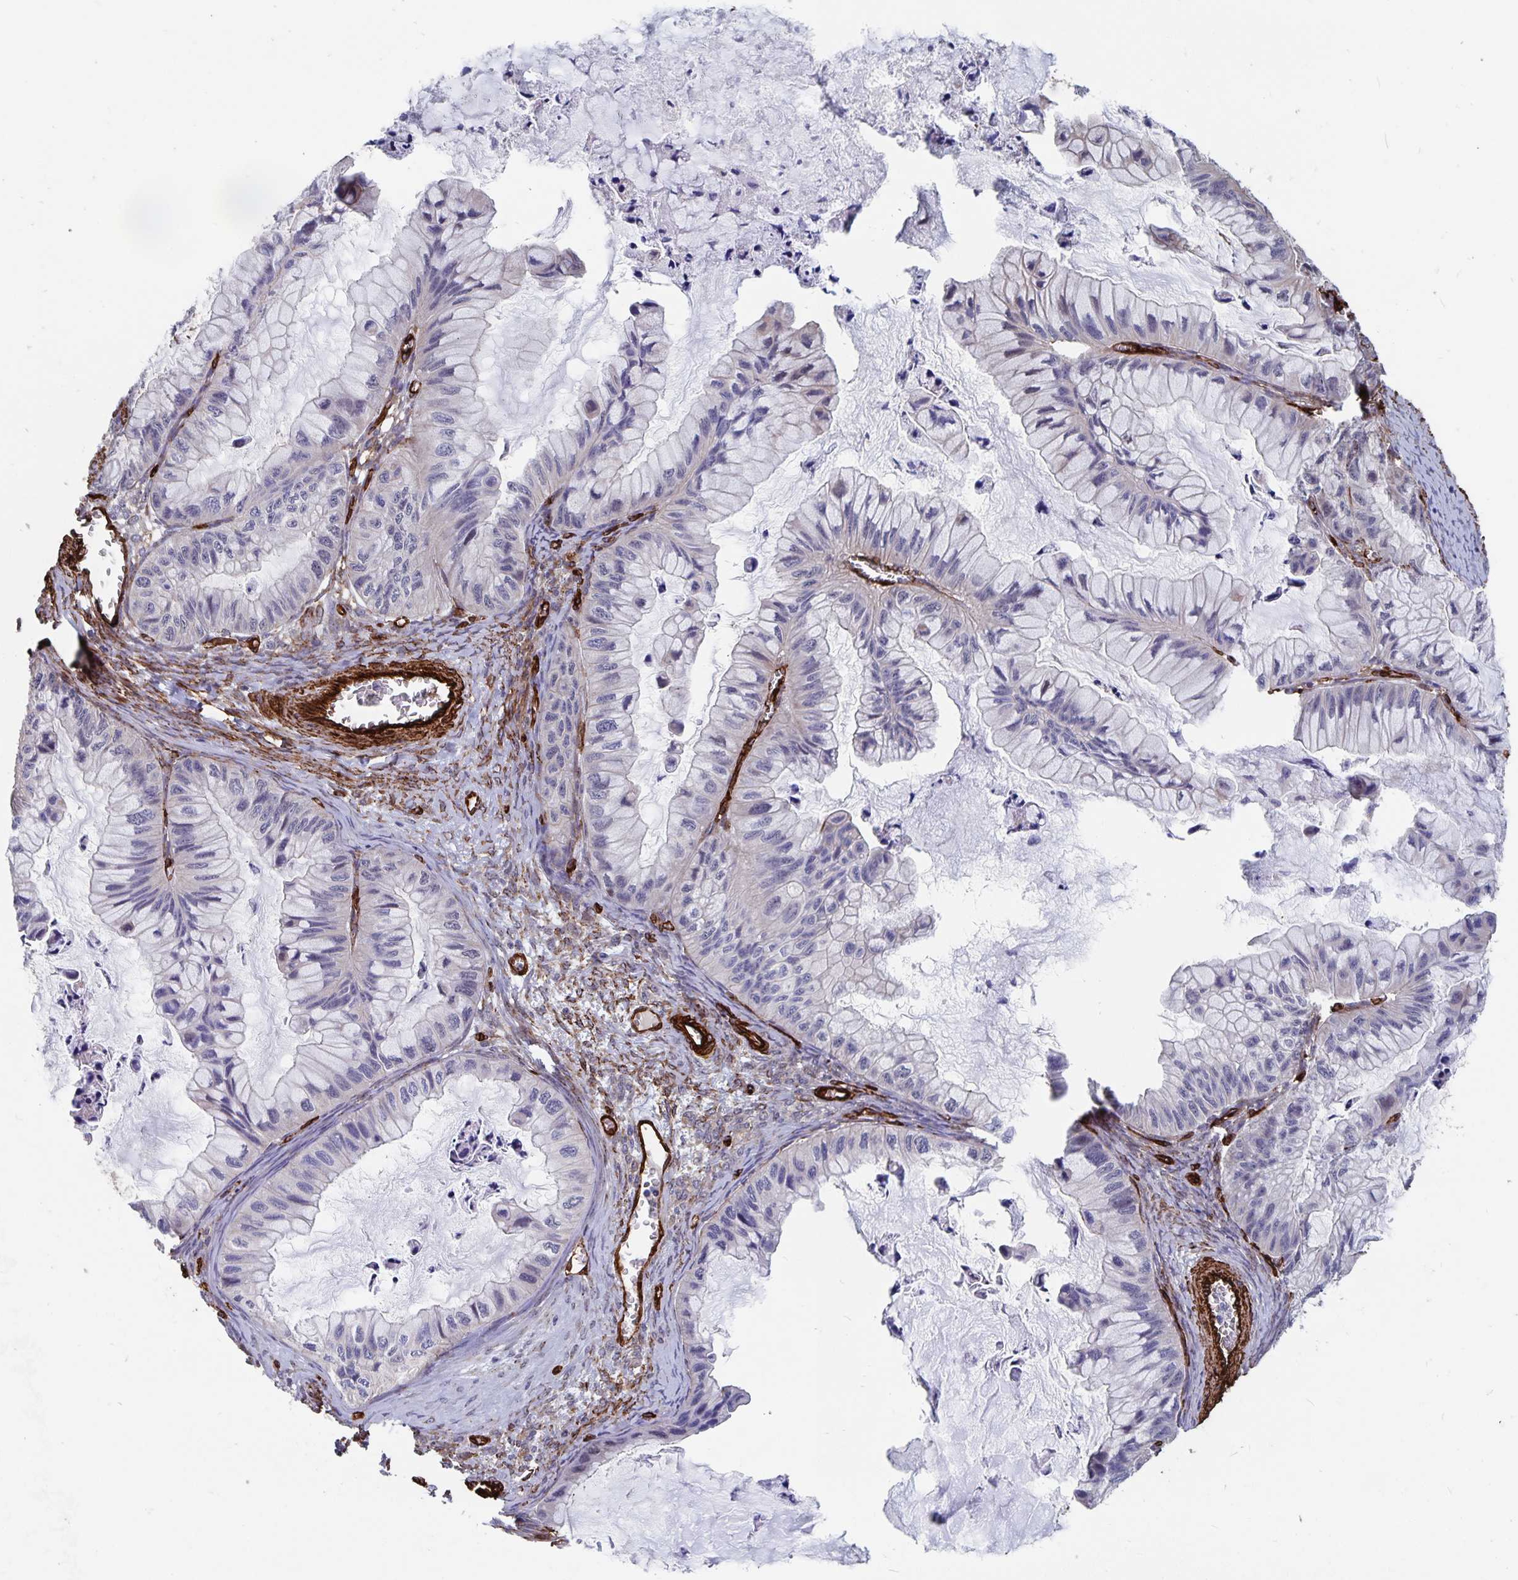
{"staining": {"intensity": "negative", "quantity": "none", "location": "none"}, "tissue": "ovarian cancer", "cell_type": "Tumor cells", "image_type": "cancer", "snomed": [{"axis": "morphology", "description": "Cystadenocarcinoma, mucinous, NOS"}, {"axis": "topography", "description": "Ovary"}], "caption": "This is an IHC photomicrograph of ovarian mucinous cystadenocarcinoma. There is no expression in tumor cells.", "gene": "DCHS2", "patient": {"sex": "female", "age": 72}}